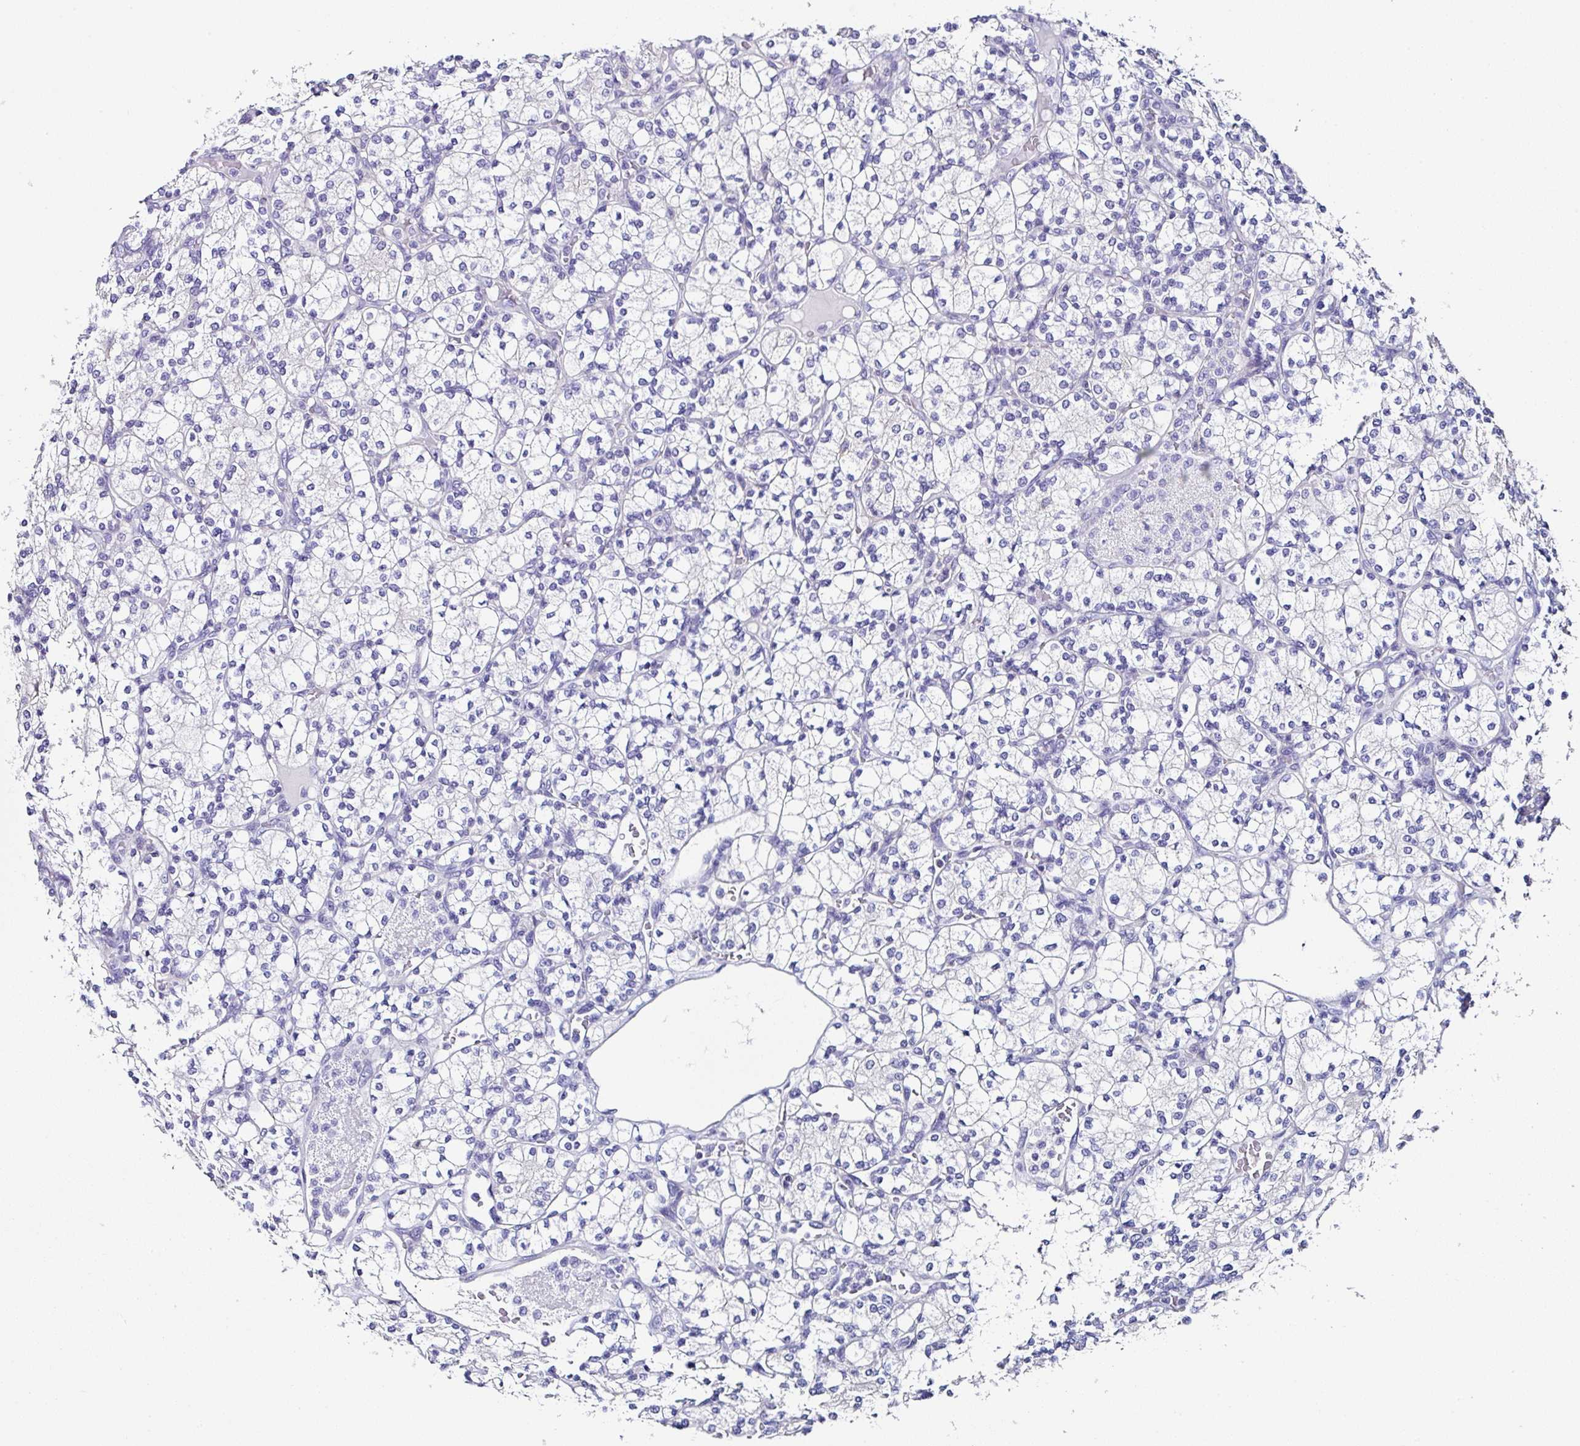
{"staining": {"intensity": "negative", "quantity": "none", "location": "none"}, "tissue": "renal cancer", "cell_type": "Tumor cells", "image_type": "cancer", "snomed": [{"axis": "morphology", "description": "Adenocarcinoma, NOS"}, {"axis": "topography", "description": "Kidney"}], "caption": "A histopathology image of human renal cancer (adenocarcinoma) is negative for staining in tumor cells. Nuclei are stained in blue.", "gene": "UGT3A1", "patient": {"sex": "male", "age": 77}}